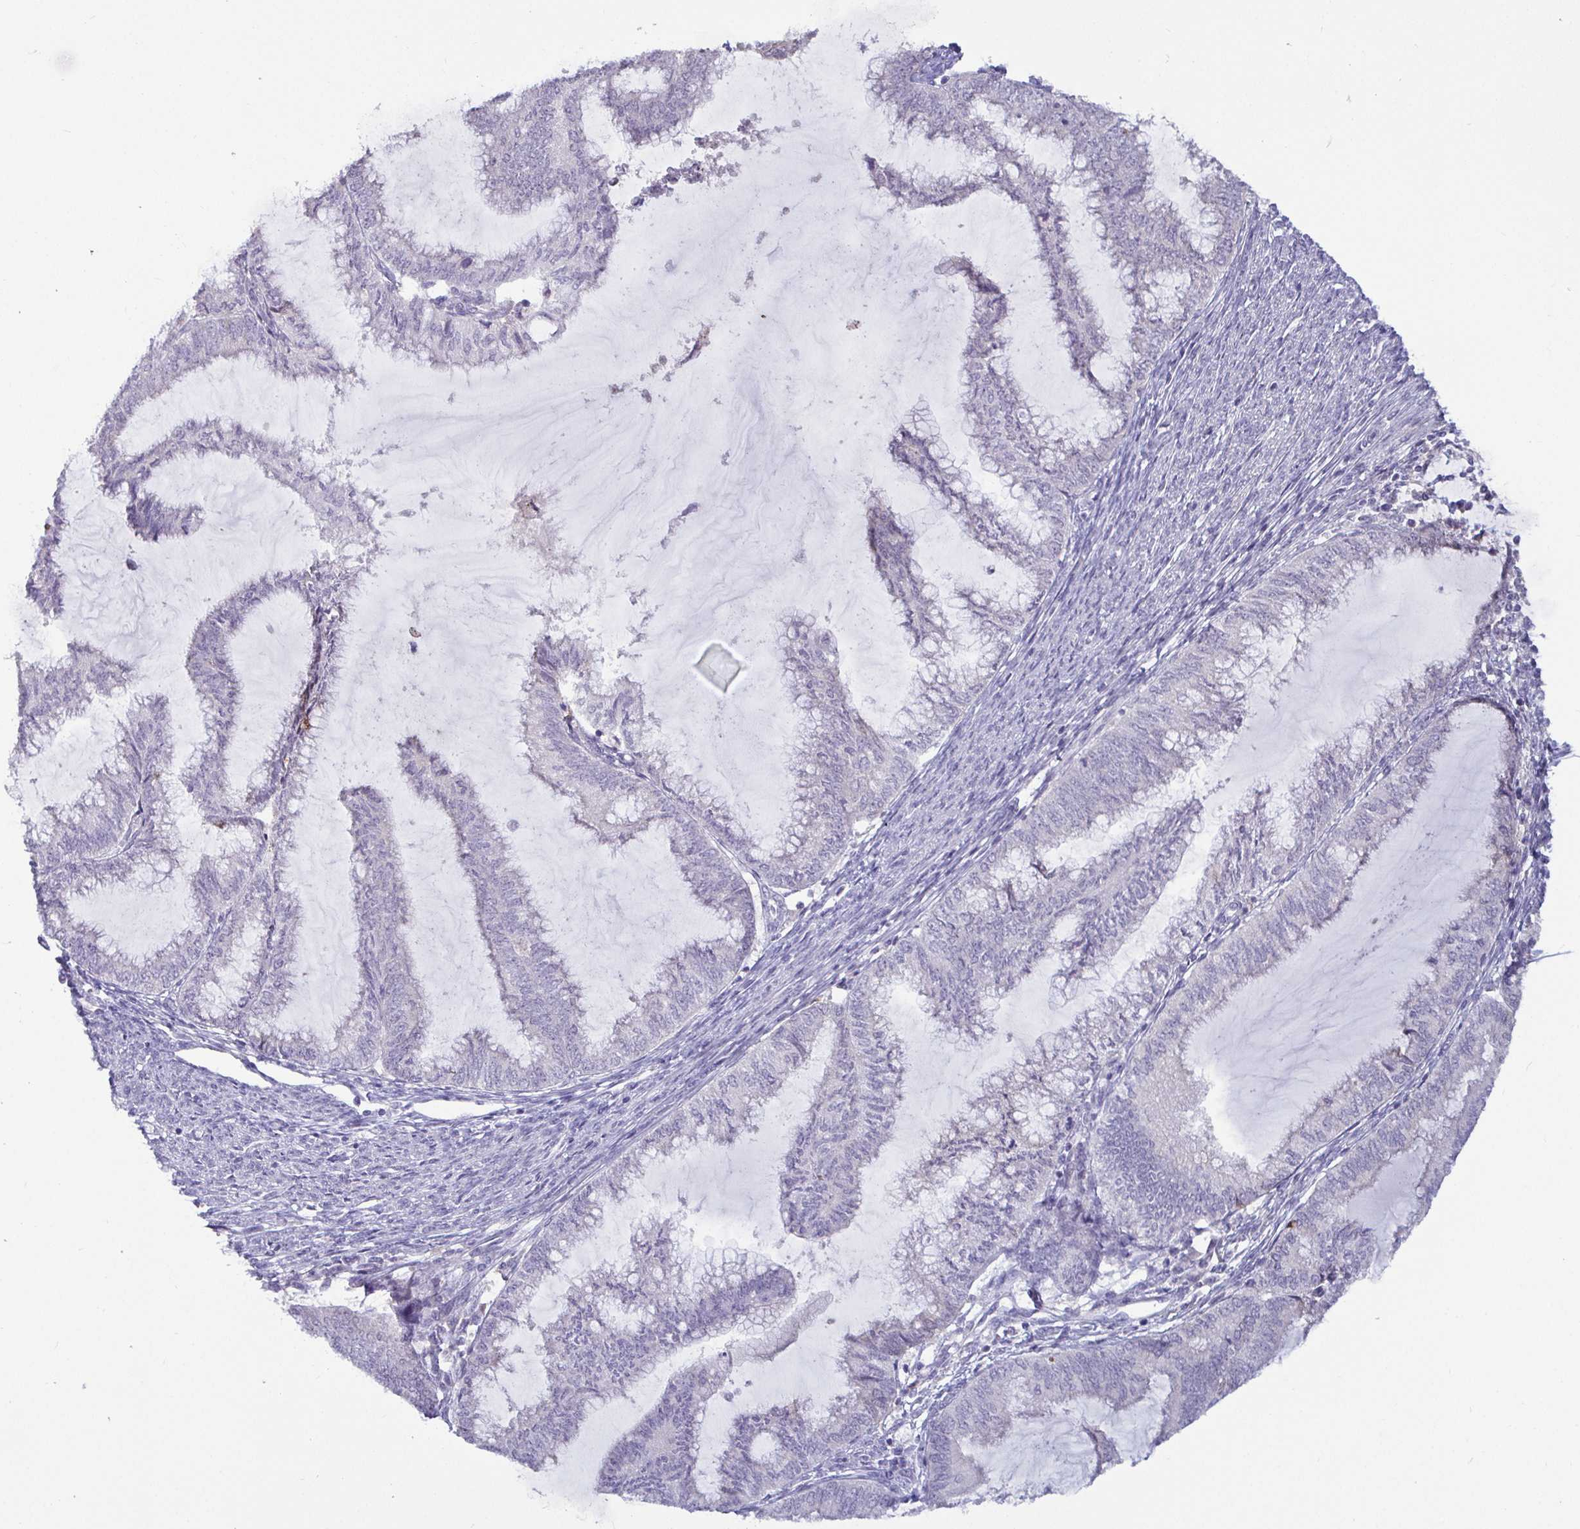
{"staining": {"intensity": "negative", "quantity": "none", "location": "none"}, "tissue": "endometrial cancer", "cell_type": "Tumor cells", "image_type": "cancer", "snomed": [{"axis": "morphology", "description": "Adenocarcinoma, NOS"}, {"axis": "topography", "description": "Endometrium"}], "caption": "A histopathology image of human endometrial cancer (adenocarcinoma) is negative for staining in tumor cells. (Stains: DAB immunohistochemistry (IHC) with hematoxylin counter stain, Microscopy: brightfield microscopy at high magnification).", "gene": "GSTM1", "patient": {"sex": "female", "age": 79}}